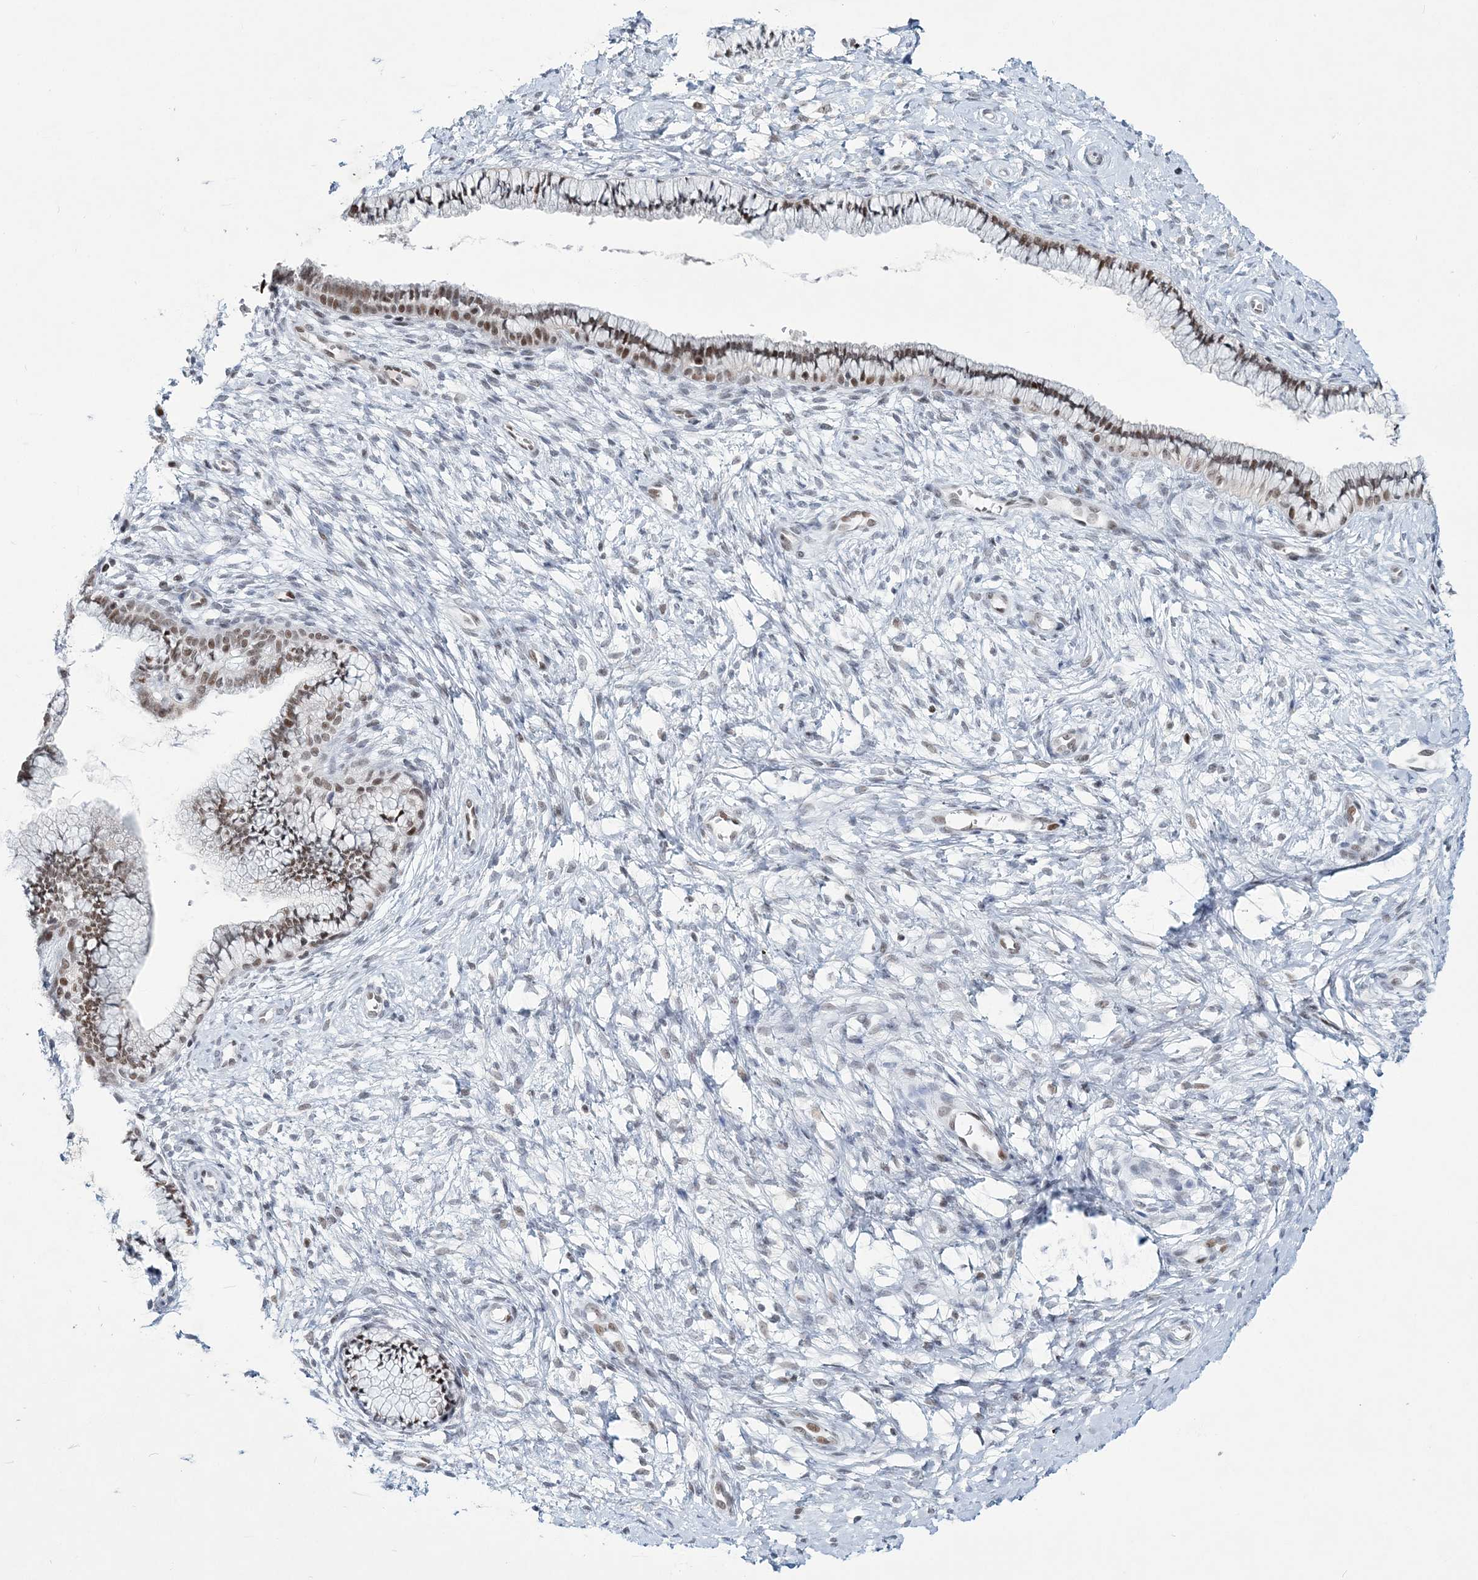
{"staining": {"intensity": "moderate", "quantity": ">75%", "location": "nuclear"}, "tissue": "cervix", "cell_type": "Glandular cells", "image_type": "normal", "snomed": [{"axis": "morphology", "description": "Normal tissue, NOS"}, {"axis": "topography", "description": "Cervix"}], "caption": "Cervix stained with DAB (3,3'-diaminobenzidine) immunohistochemistry (IHC) reveals medium levels of moderate nuclear expression in approximately >75% of glandular cells. (IHC, brightfield microscopy, high magnification).", "gene": "LRRFIP2", "patient": {"sex": "female", "age": 36}}